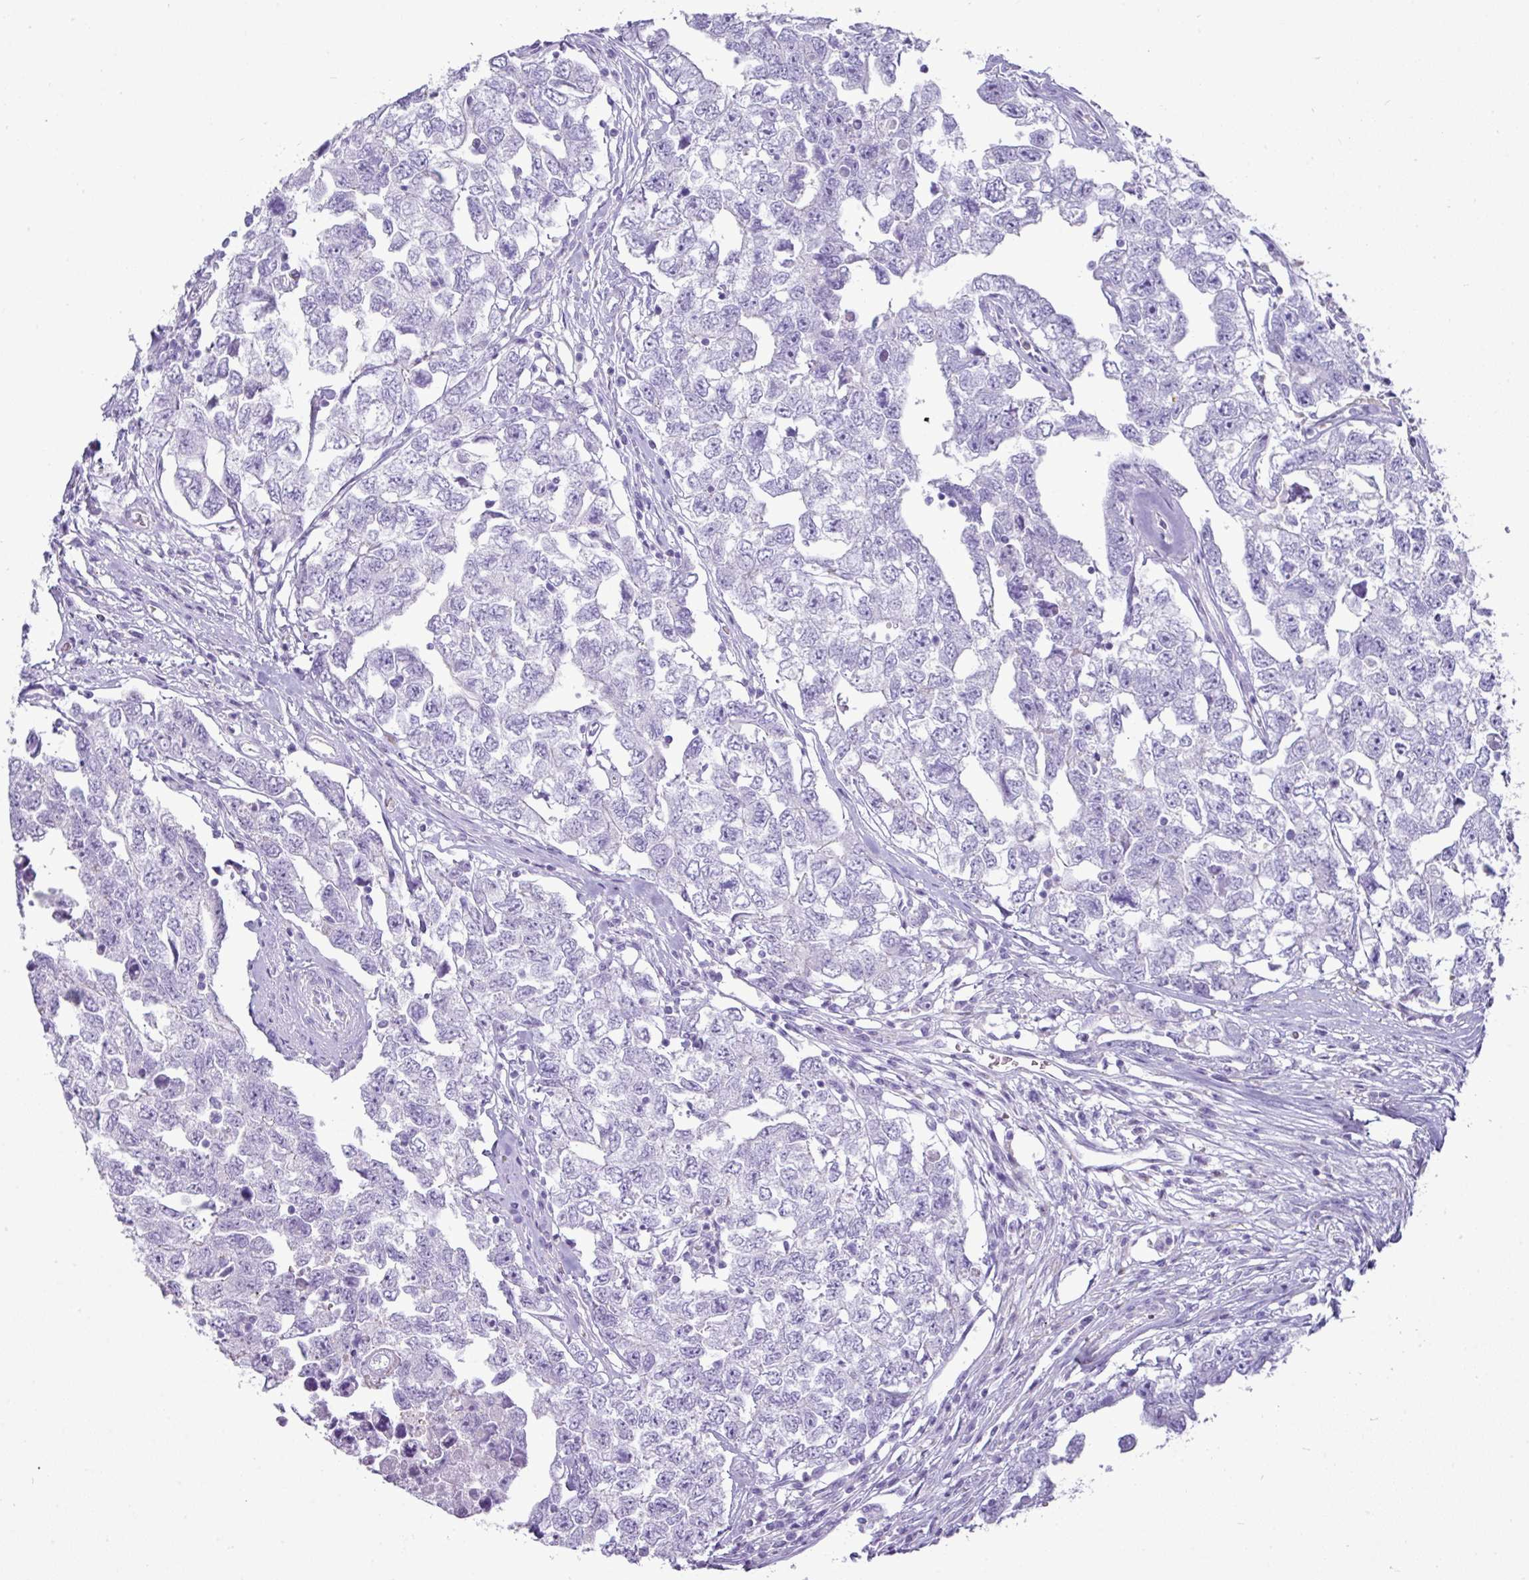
{"staining": {"intensity": "negative", "quantity": "none", "location": "none"}, "tissue": "testis cancer", "cell_type": "Tumor cells", "image_type": "cancer", "snomed": [{"axis": "morphology", "description": "Carcinoma, Embryonal, NOS"}, {"axis": "topography", "description": "Testis"}], "caption": "DAB (3,3'-diaminobenzidine) immunohistochemical staining of embryonal carcinoma (testis) demonstrates no significant positivity in tumor cells.", "gene": "GSTA3", "patient": {"sex": "male", "age": 22}}